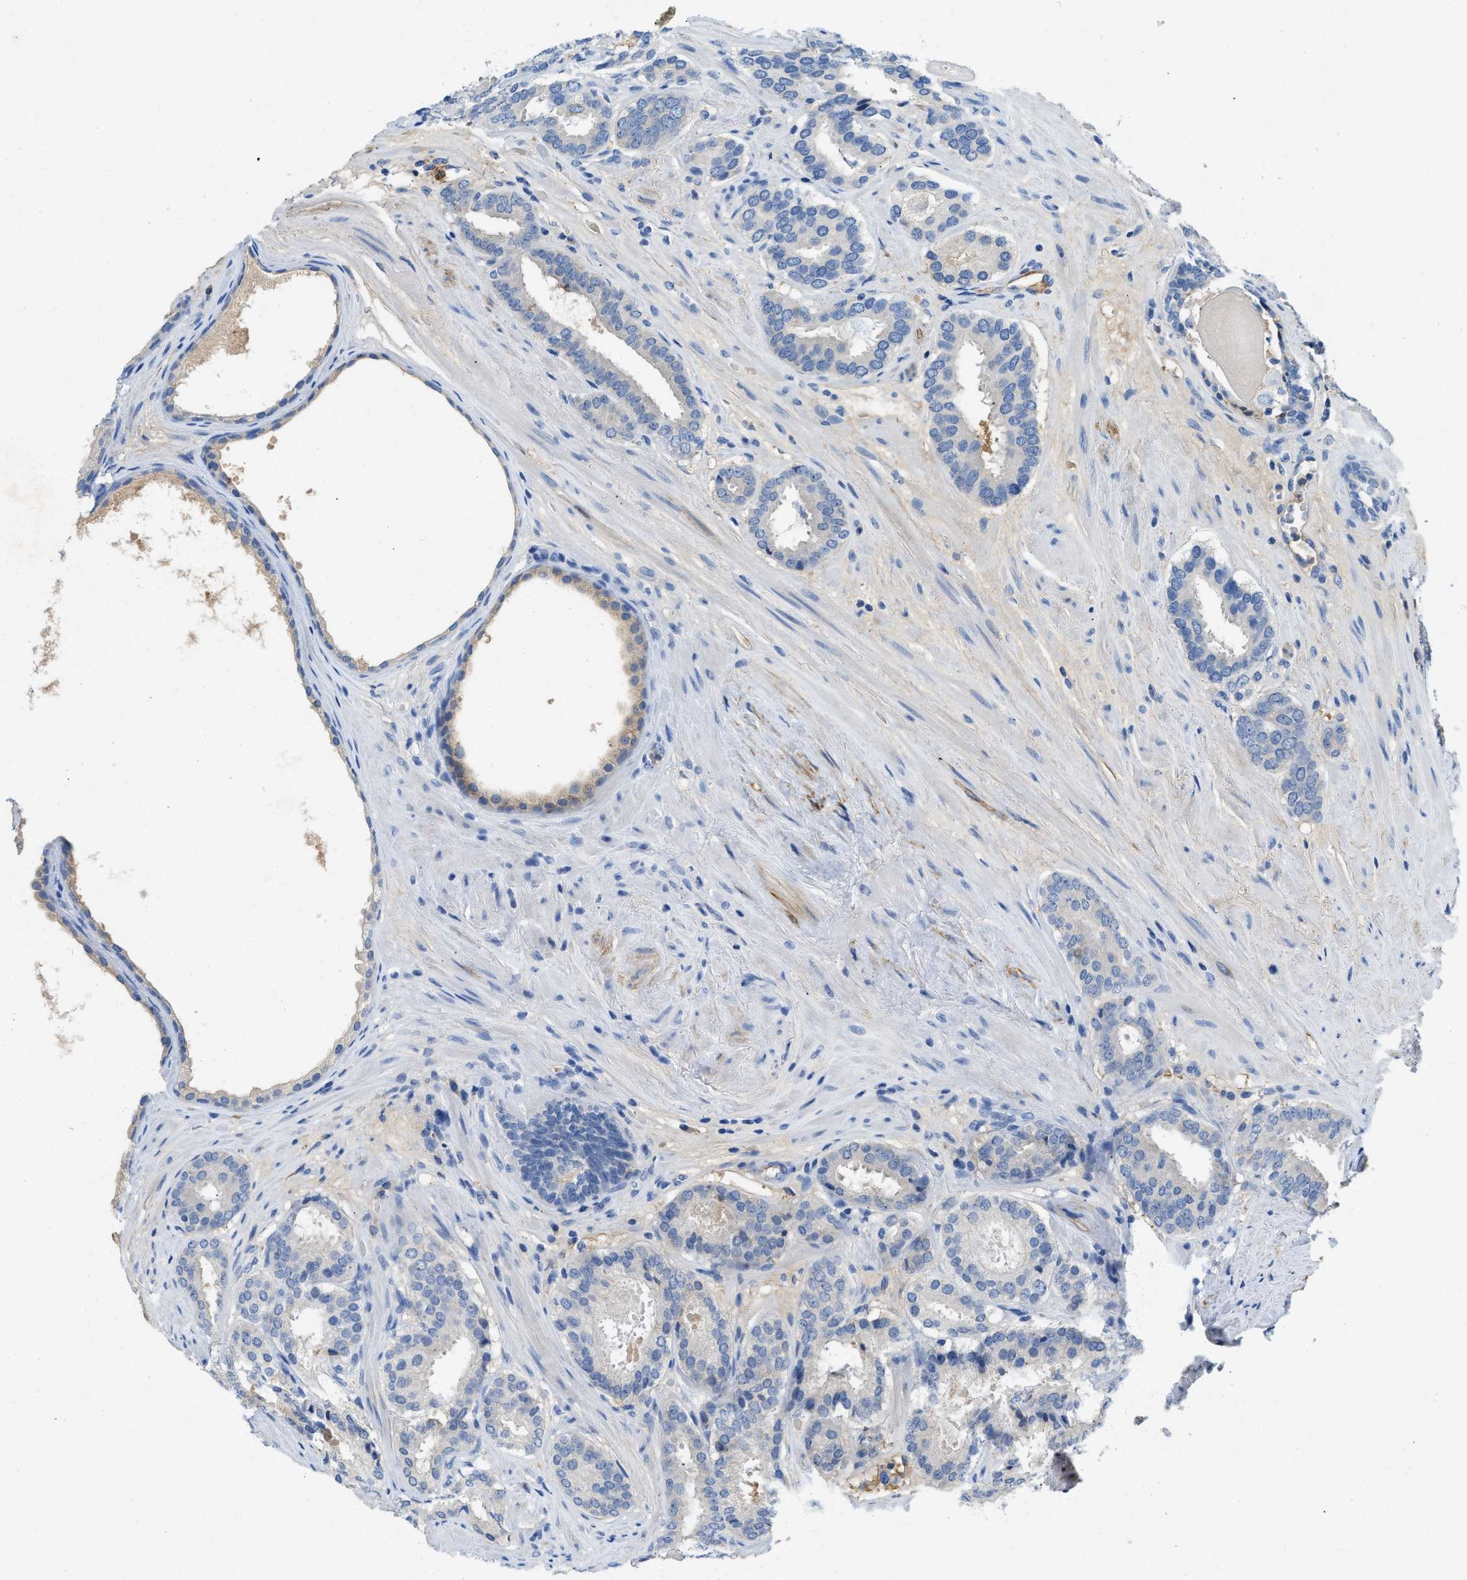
{"staining": {"intensity": "negative", "quantity": "none", "location": "none"}, "tissue": "prostate cancer", "cell_type": "Tumor cells", "image_type": "cancer", "snomed": [{"axis": "morphology", "description": "Adenocarcinoma, Low grade"}, {"axis": "topography", "description": "Prostate"}], "caption": "Protein analysis of low-grade adenocarcinoma (prostate) exhibits no significant expression in tumor cells.", "gene": "SPEG", "patient": {"sex": "male", "age": 69}}